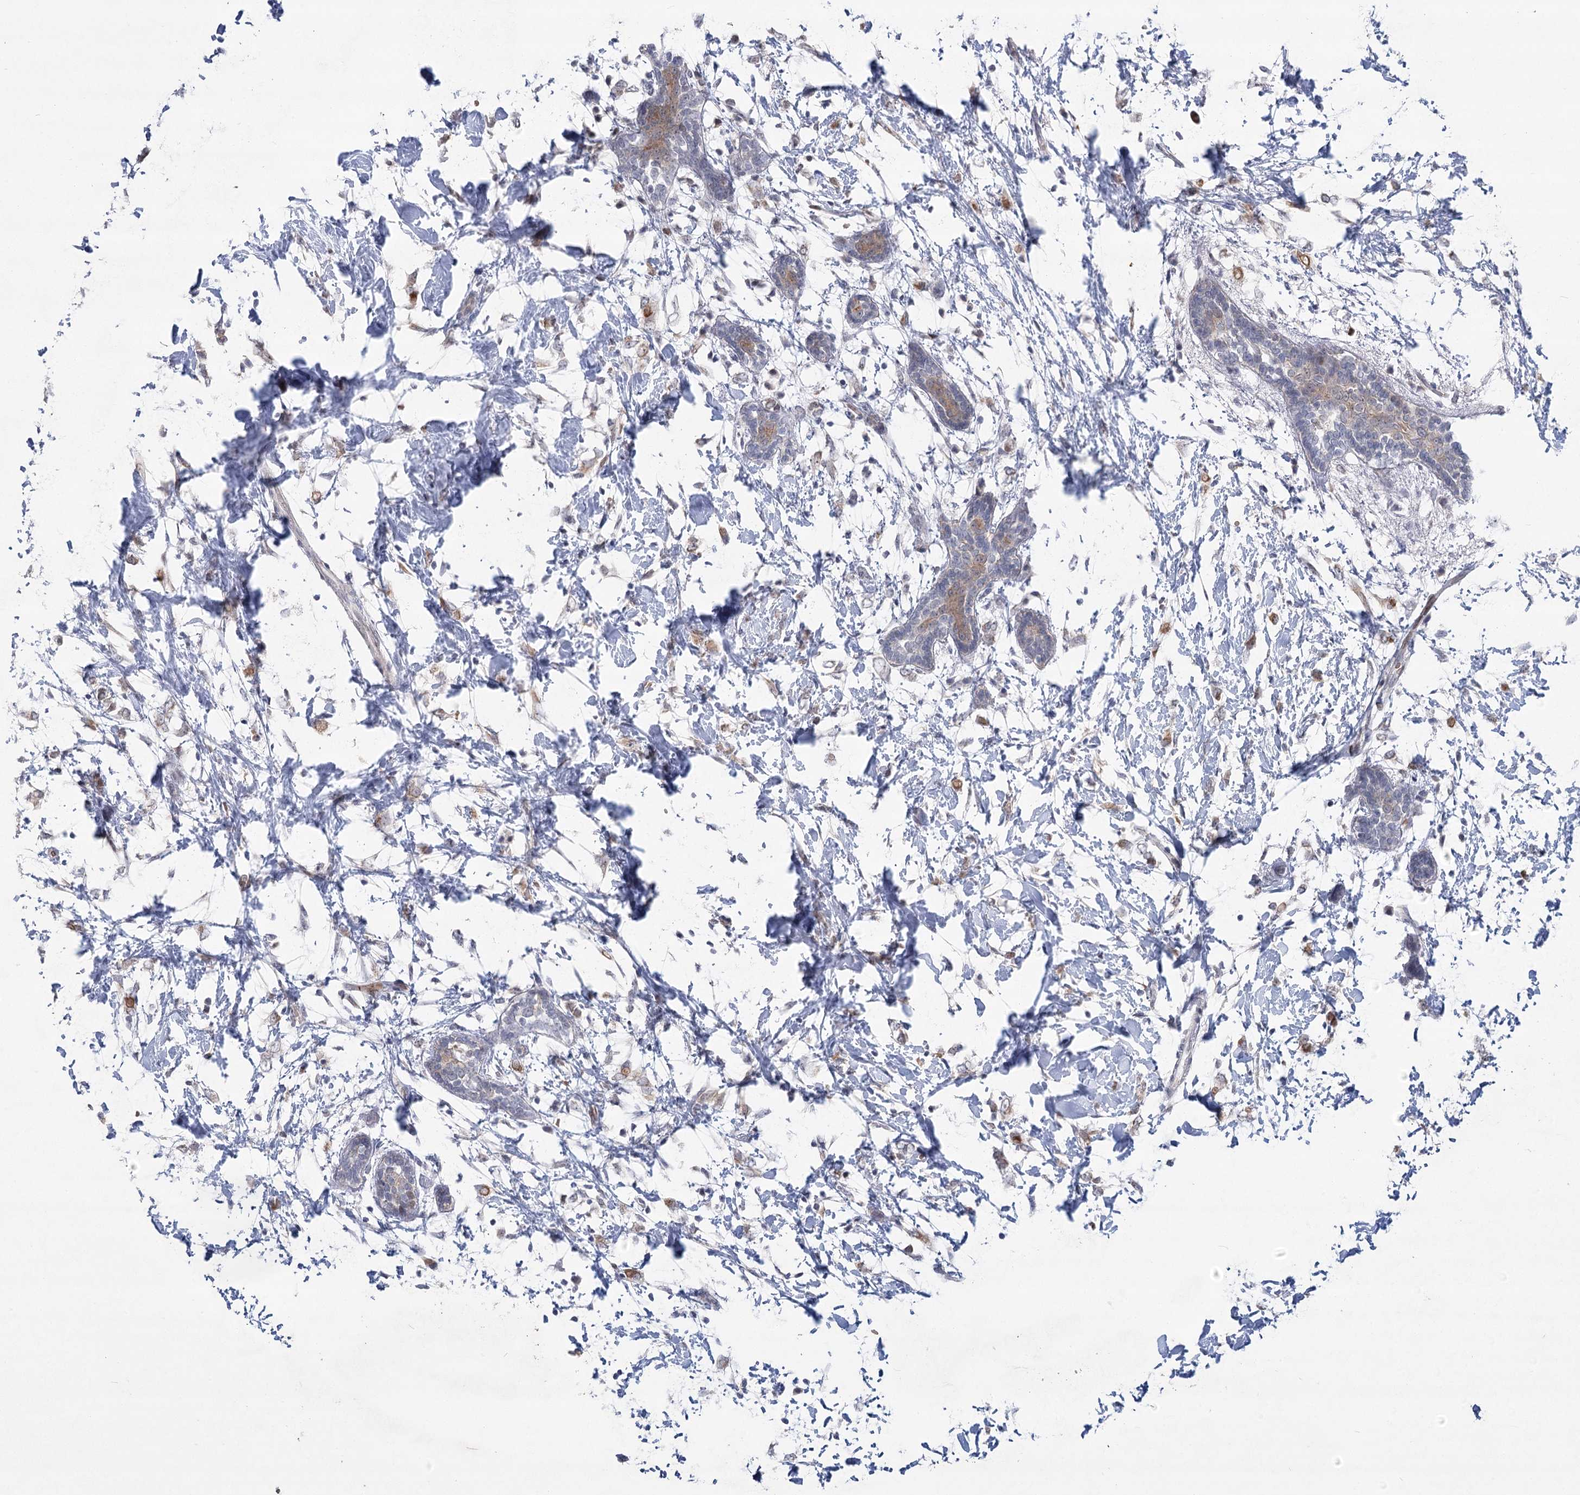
{"staining": {"intensity": "moderate", "quantity": "<25%", "location": "cytoplasmic/membranous"}, "tissue": "breast cancer", "cell_type": "Tumor cells", "image_type": "cancer", "snomed": [{"axis": "morphology", "description": "Normal tissue, NOS"}, {"axis": "morphology", "description": "Lobular carcinoma"}, {"axis": "topography", "description": "Breast"}], "caption": "Lobular carcinoma (breast) stained with a brown dye reveals moderate cytoplasmic/membranous positive expression in about <25% of tumor cells.", "gene": "NSMCE4A", "patient": {"sex": "female", "age": 47}}